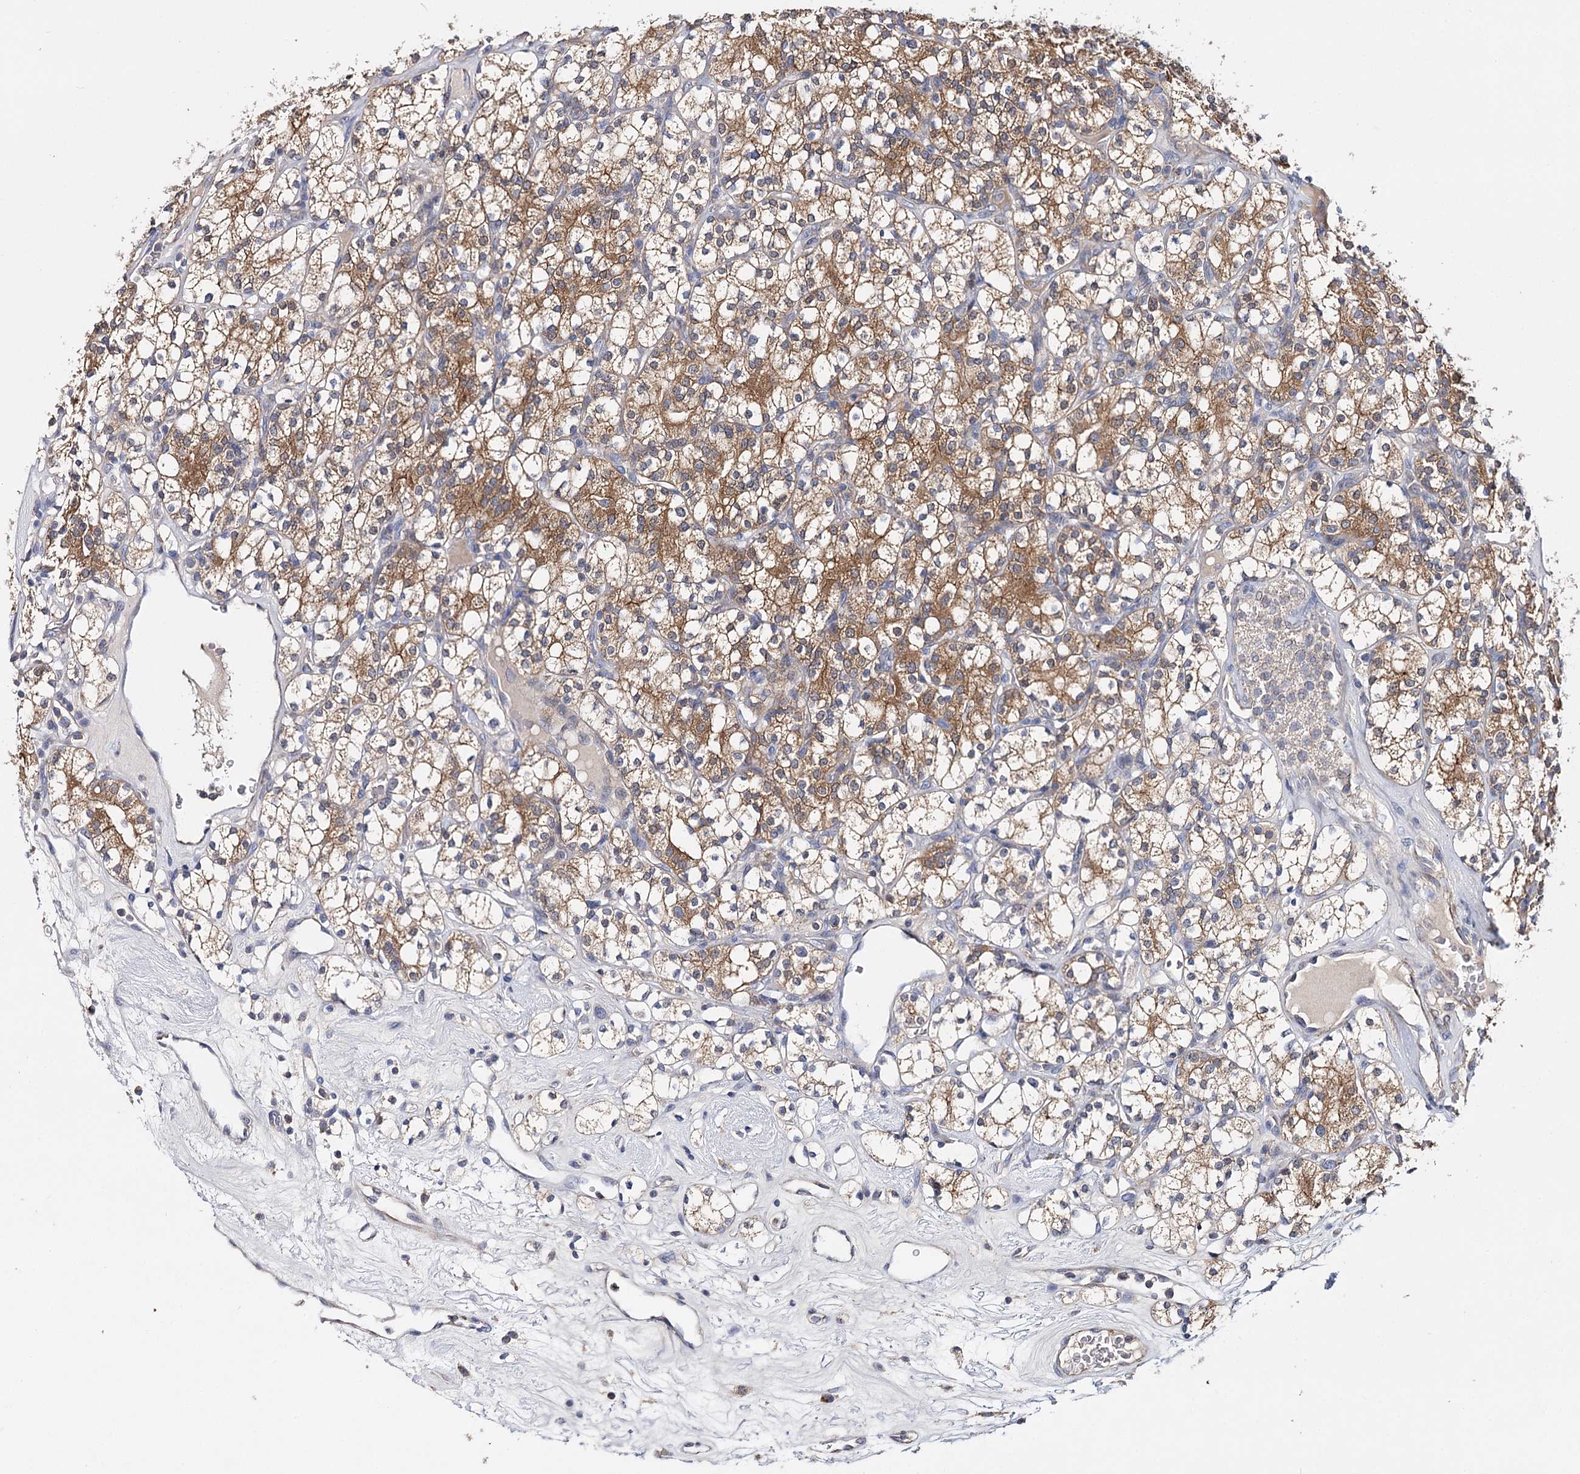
{"staining": {"intensity": "moderate", "quantity": ">75%", "location": "cytoplasmic/membranous"}, "tissue": "renal cancer", "cell_type": "Tumor cells", "image_type": "cancer", "snomed": [{"axis": "morphology", "description": "Adenocarcinoma, NOS"}, {"axis": "topography", "description": "Kidney"}], "caption": "Tumor cells exhibit medium levels of moderate cytoplasmic/membranous staining in approximately >75% of cells in human renal cancer.", "gene": "CFAP46", "patient": {"sex": "male", "age": 77}}